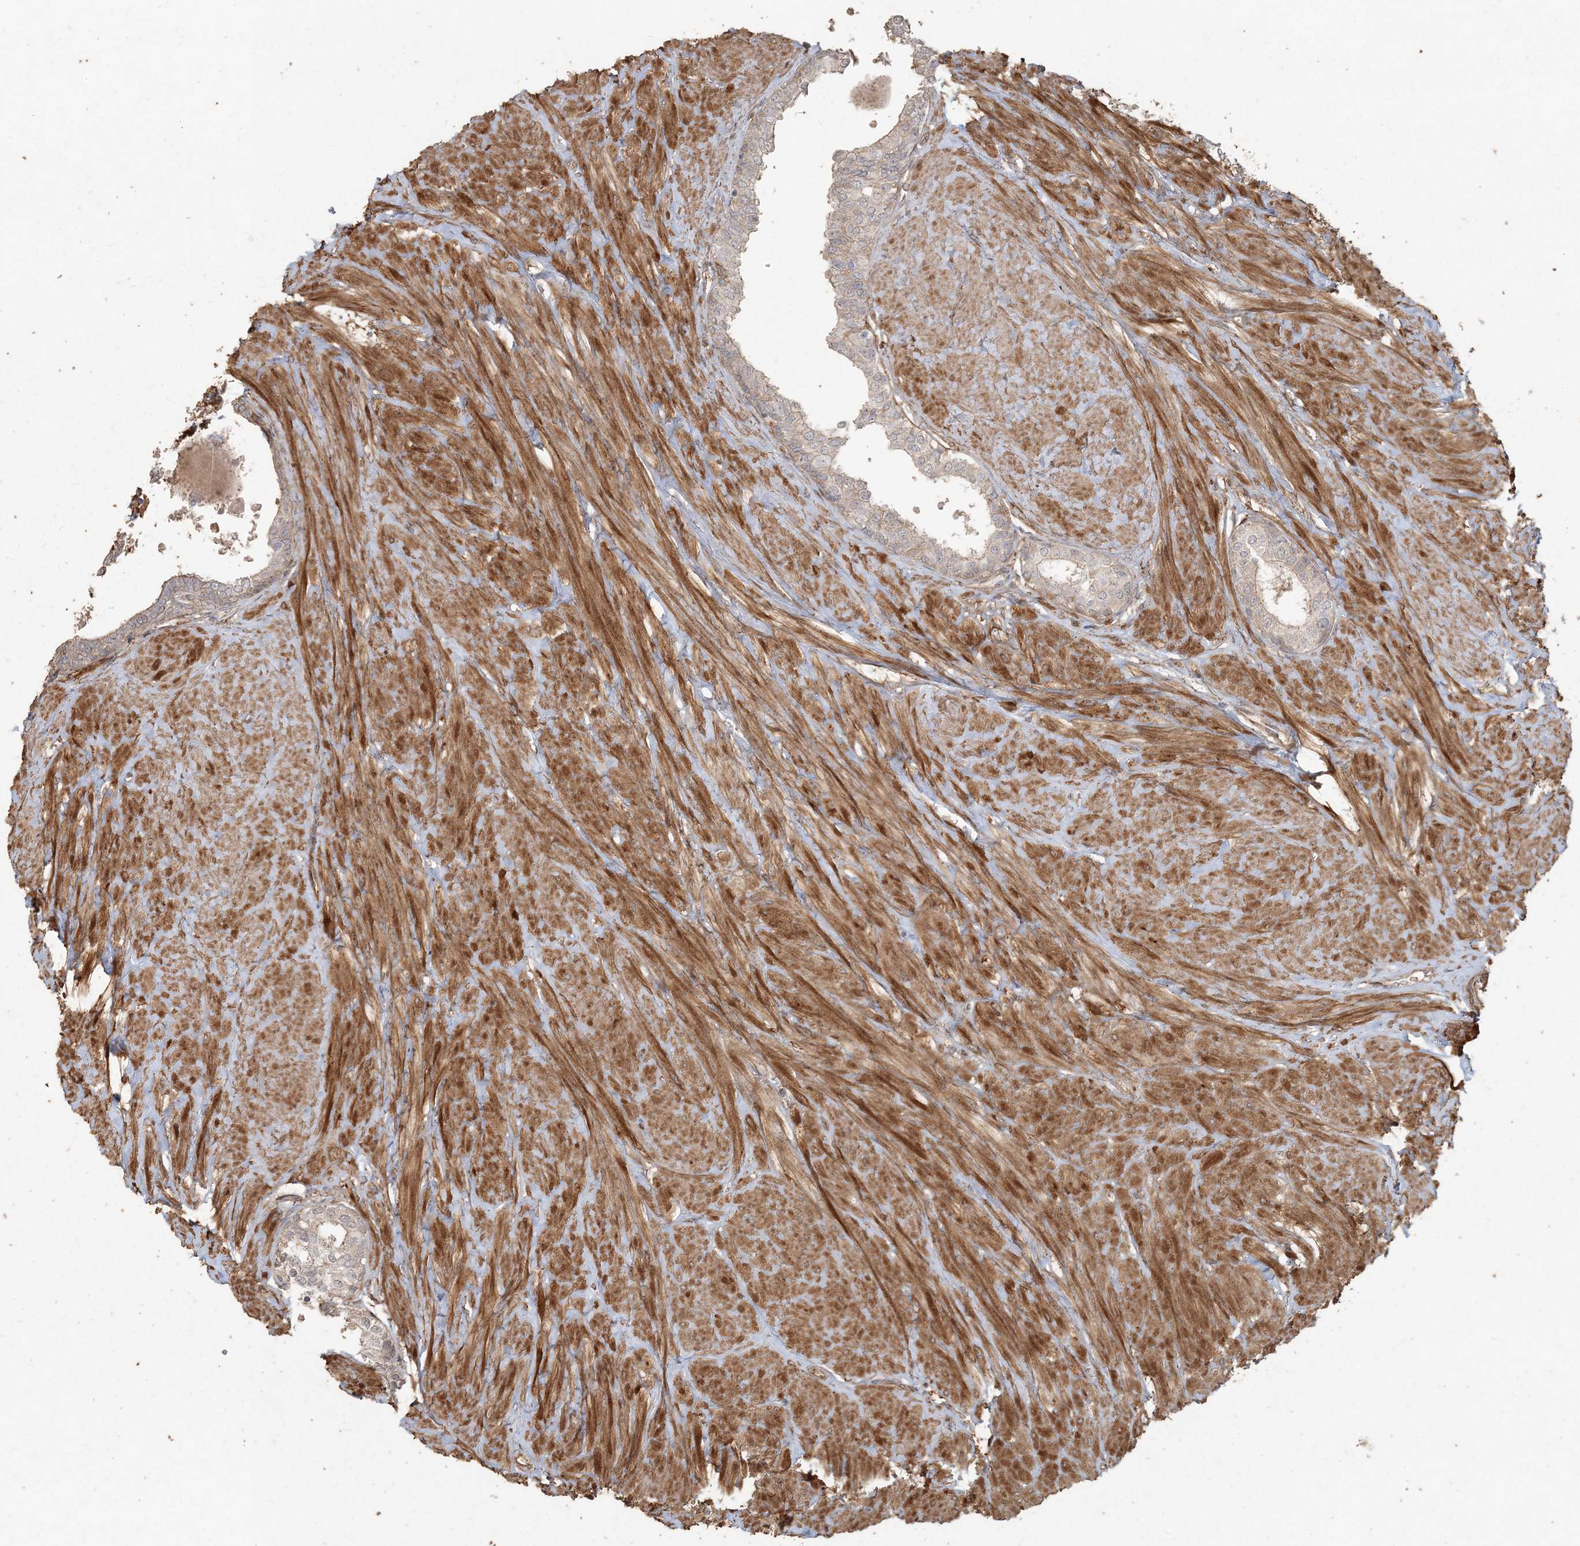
{"staining": {"intensity": "moderate", "quantity": "25%-75%", "location": "cytoplasmic/membranous"}, "tissue": "prostate", "cell_type": "Glandular cells", "image_type": "normal", "snomed": [{"axis": "morphology", "description": "Normal tissue, NOS"}, {"axis": "topography", "description": "Prostate"}], "caption": "High-magnification brightfield microscopy of benign prostate stained with DAB (3,3'-diaminobenzidine) (brown) and counterstained with hematoxylin (blue). glandular cells exhibit moderate cytoplasmic/membranous staining is appreciated in approximately25%-75% of cells. (DAB (3,3'-diaminobenzidine) = brown stain, brightfield microscopy at high magnification).", "gene": "RNF145", "patient": {"sex": "male", "age": 48}}